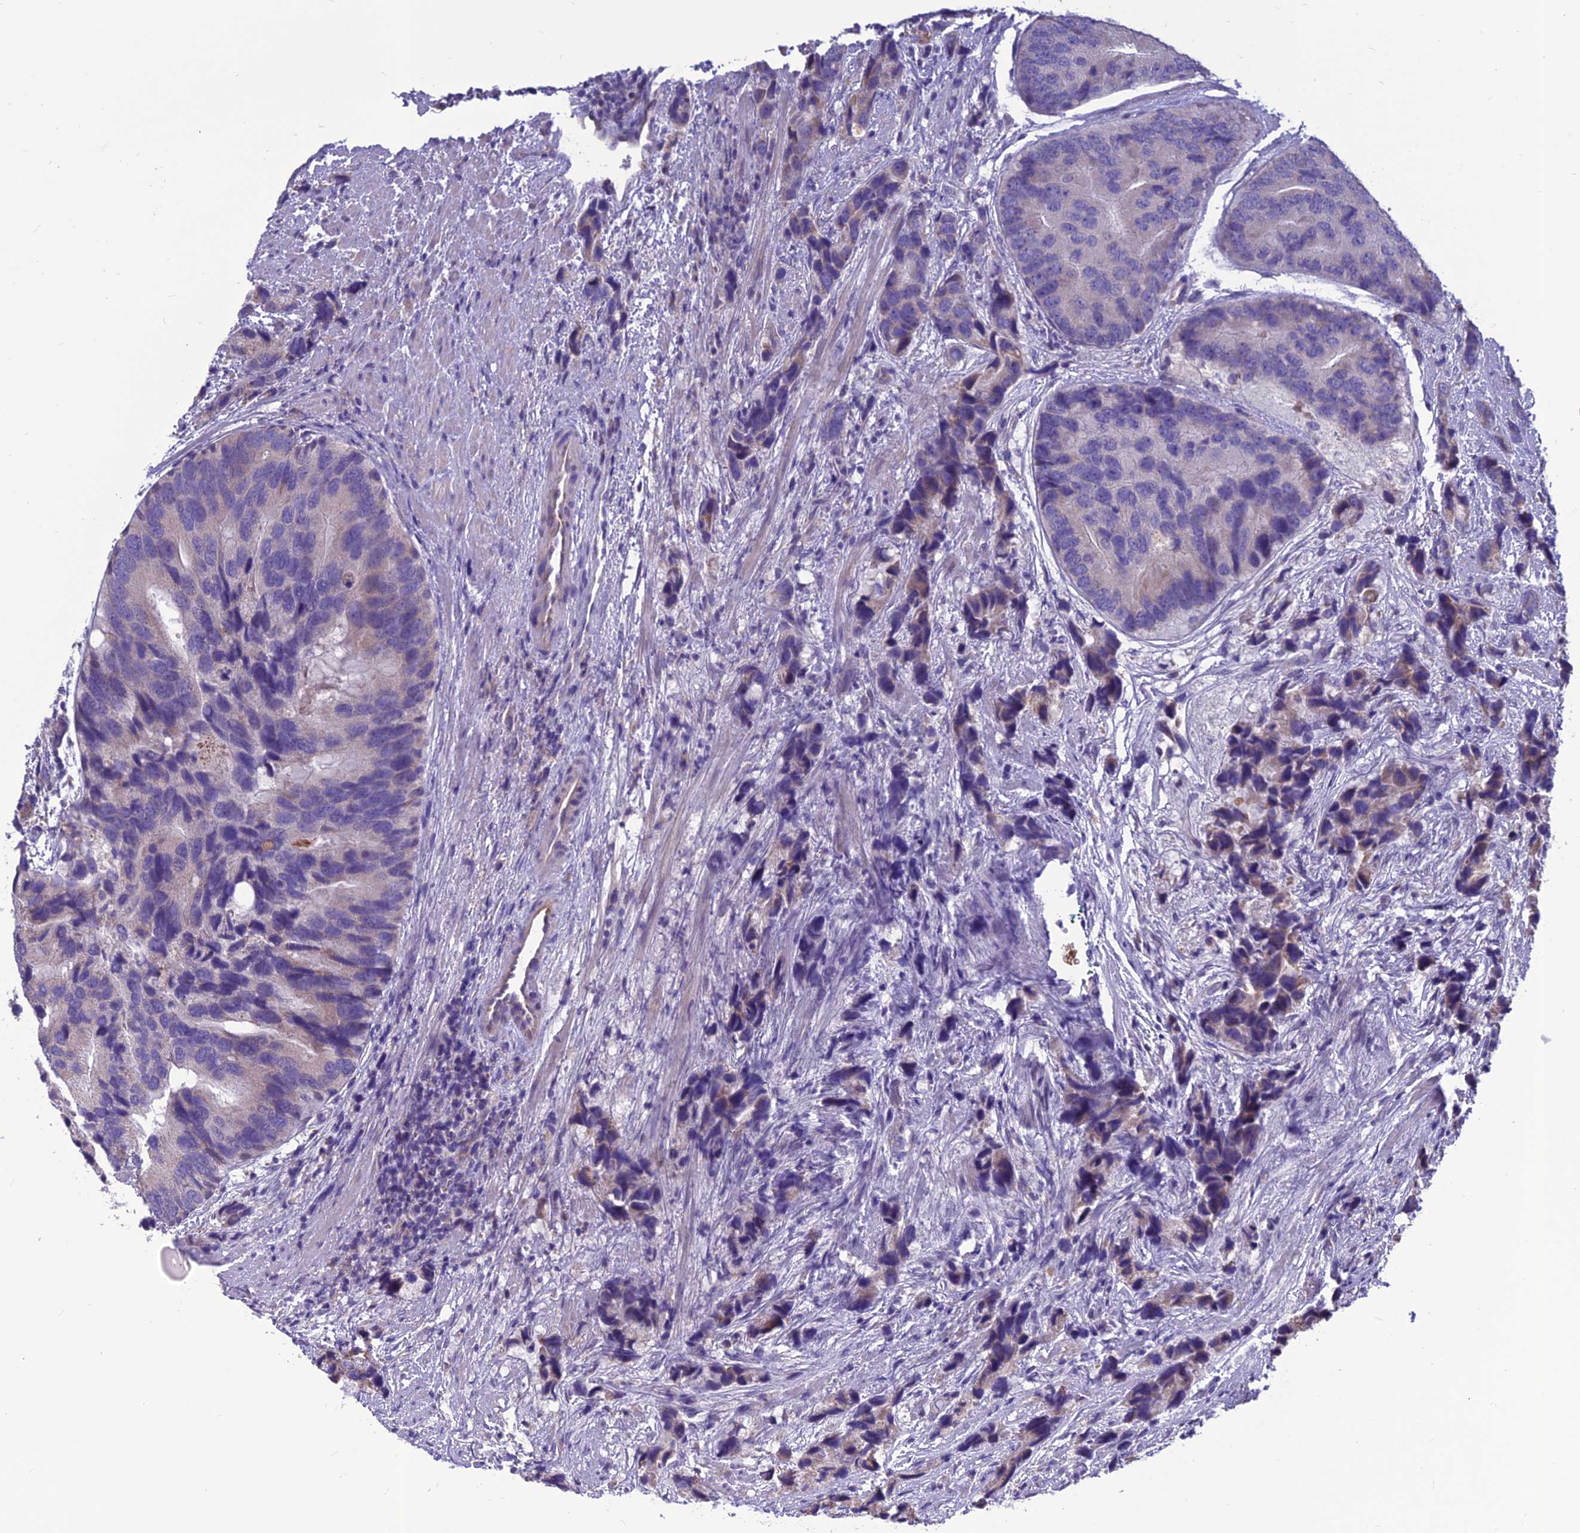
{"staining": {"intensity": "weak", "quantity": "<25%", "location": "cytoplasmic/membranous"}, "tissue": "prostate cancer", "cell_type": "Tumor cells", "image_type": "cancer", "snomed": [{"axis": "morphology", "description": "Adenocarcinoma, High grade"}, {"axis": "topography", "description": "Prostate"}], "caption": "Tumor cells show no significant expression in prostate cancer (high-grade adenocarcinoma).", "gene": "BHMT2", "patient": {"sex": "male", "age": 62}}